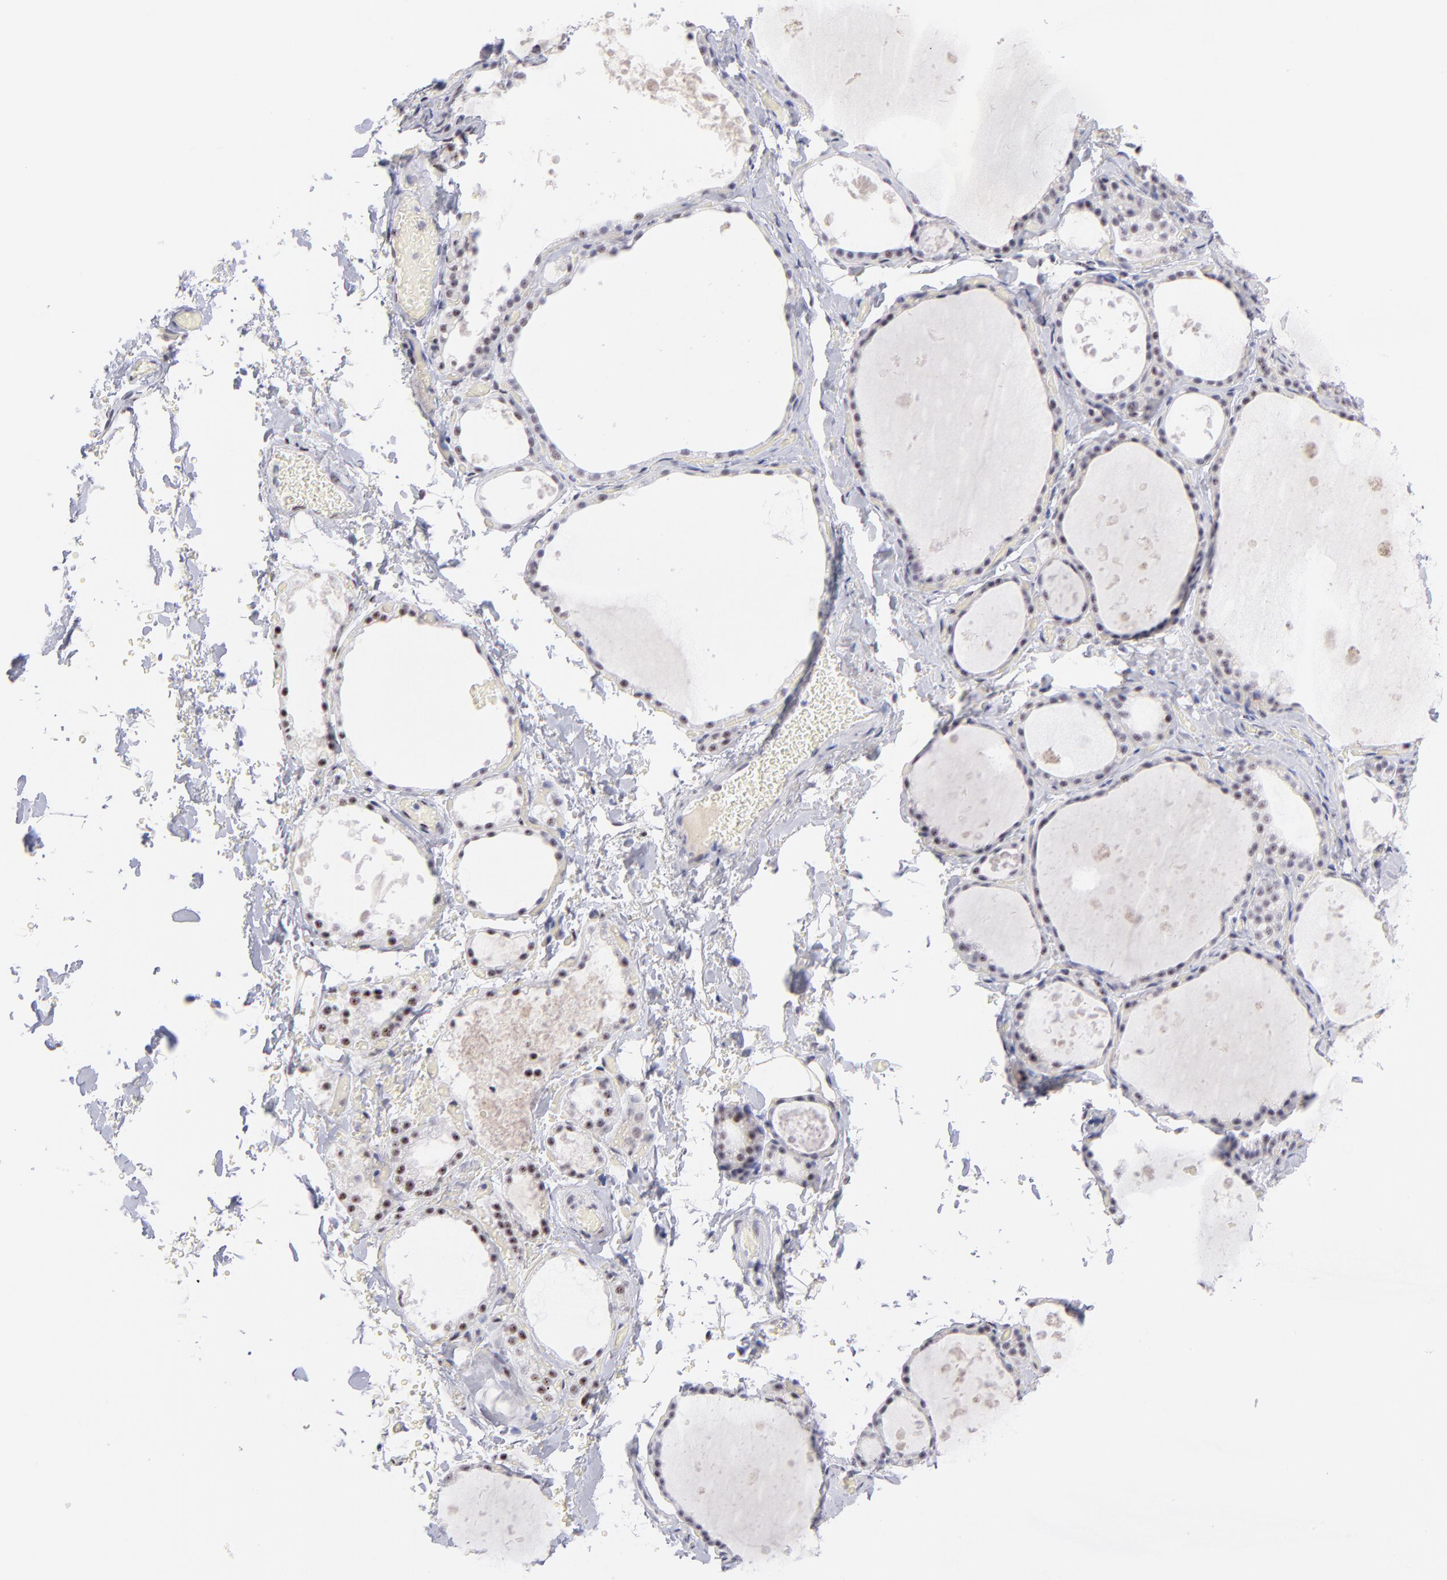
{"staining": {"intensity": "moderate", "quantity": "25%-75%", "location": "nuclear"}, "tissue": "thyroid gland", "cell_type": "Glandular cells", "image_type": "normal", "snomed": [{"axis": "morphology", "description": "Normal tissue, NOS"}, {"axis": "topography", "description": "Thyroid gland"}], "caption": "Approximately 25%-75% of glandular cells in benign thyroid gland reveal moderate nuclear protein positivity as visualized by brown immunohistochemical staining.", "gene": "CDC25C", "patient": {"sex": "male", "age": 61}}